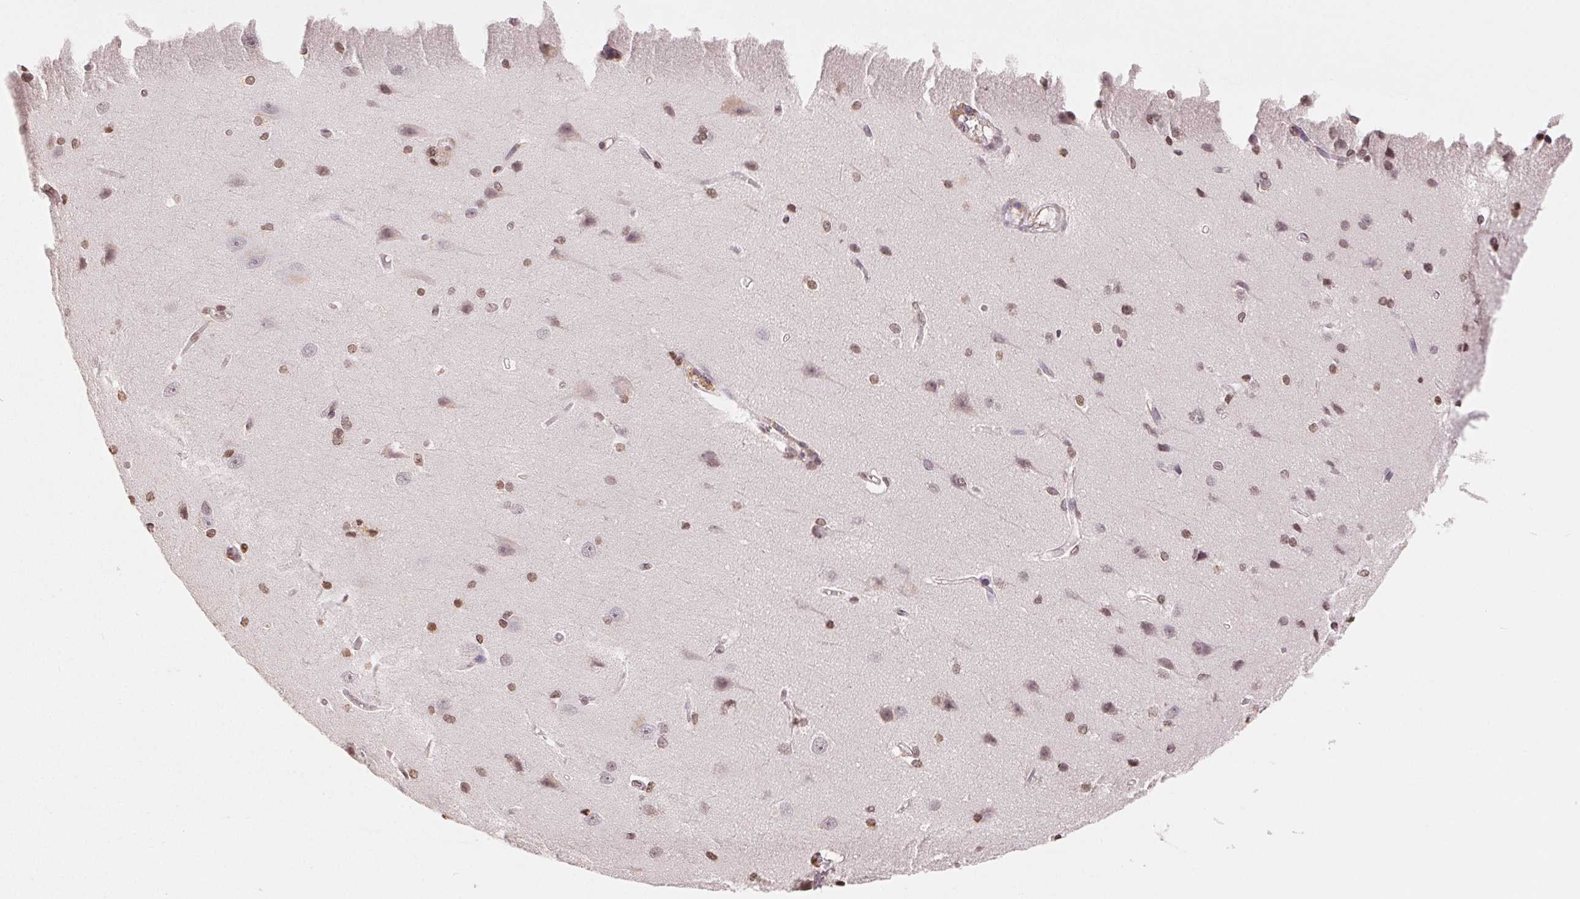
{"staining": {"intensity": "weak", "quantity": ">75%", "location": "nuclear"}, "tissue": "cerebral cortex", "cell_type": "Endothelial cells", "image_type": "normal", "snomed": [{"axis": "morphology", "description": "Normal tissue, NOS"}, {"axis": "topography", "description": "Cerebral cortex"}], "caption": "Cerebral cortex stained with immunohistochemistry reveals weak nuclear expression in about >75% of endothelial cells.", "gene": "TBP", "patient": {"sex": "male", "age": 37}}